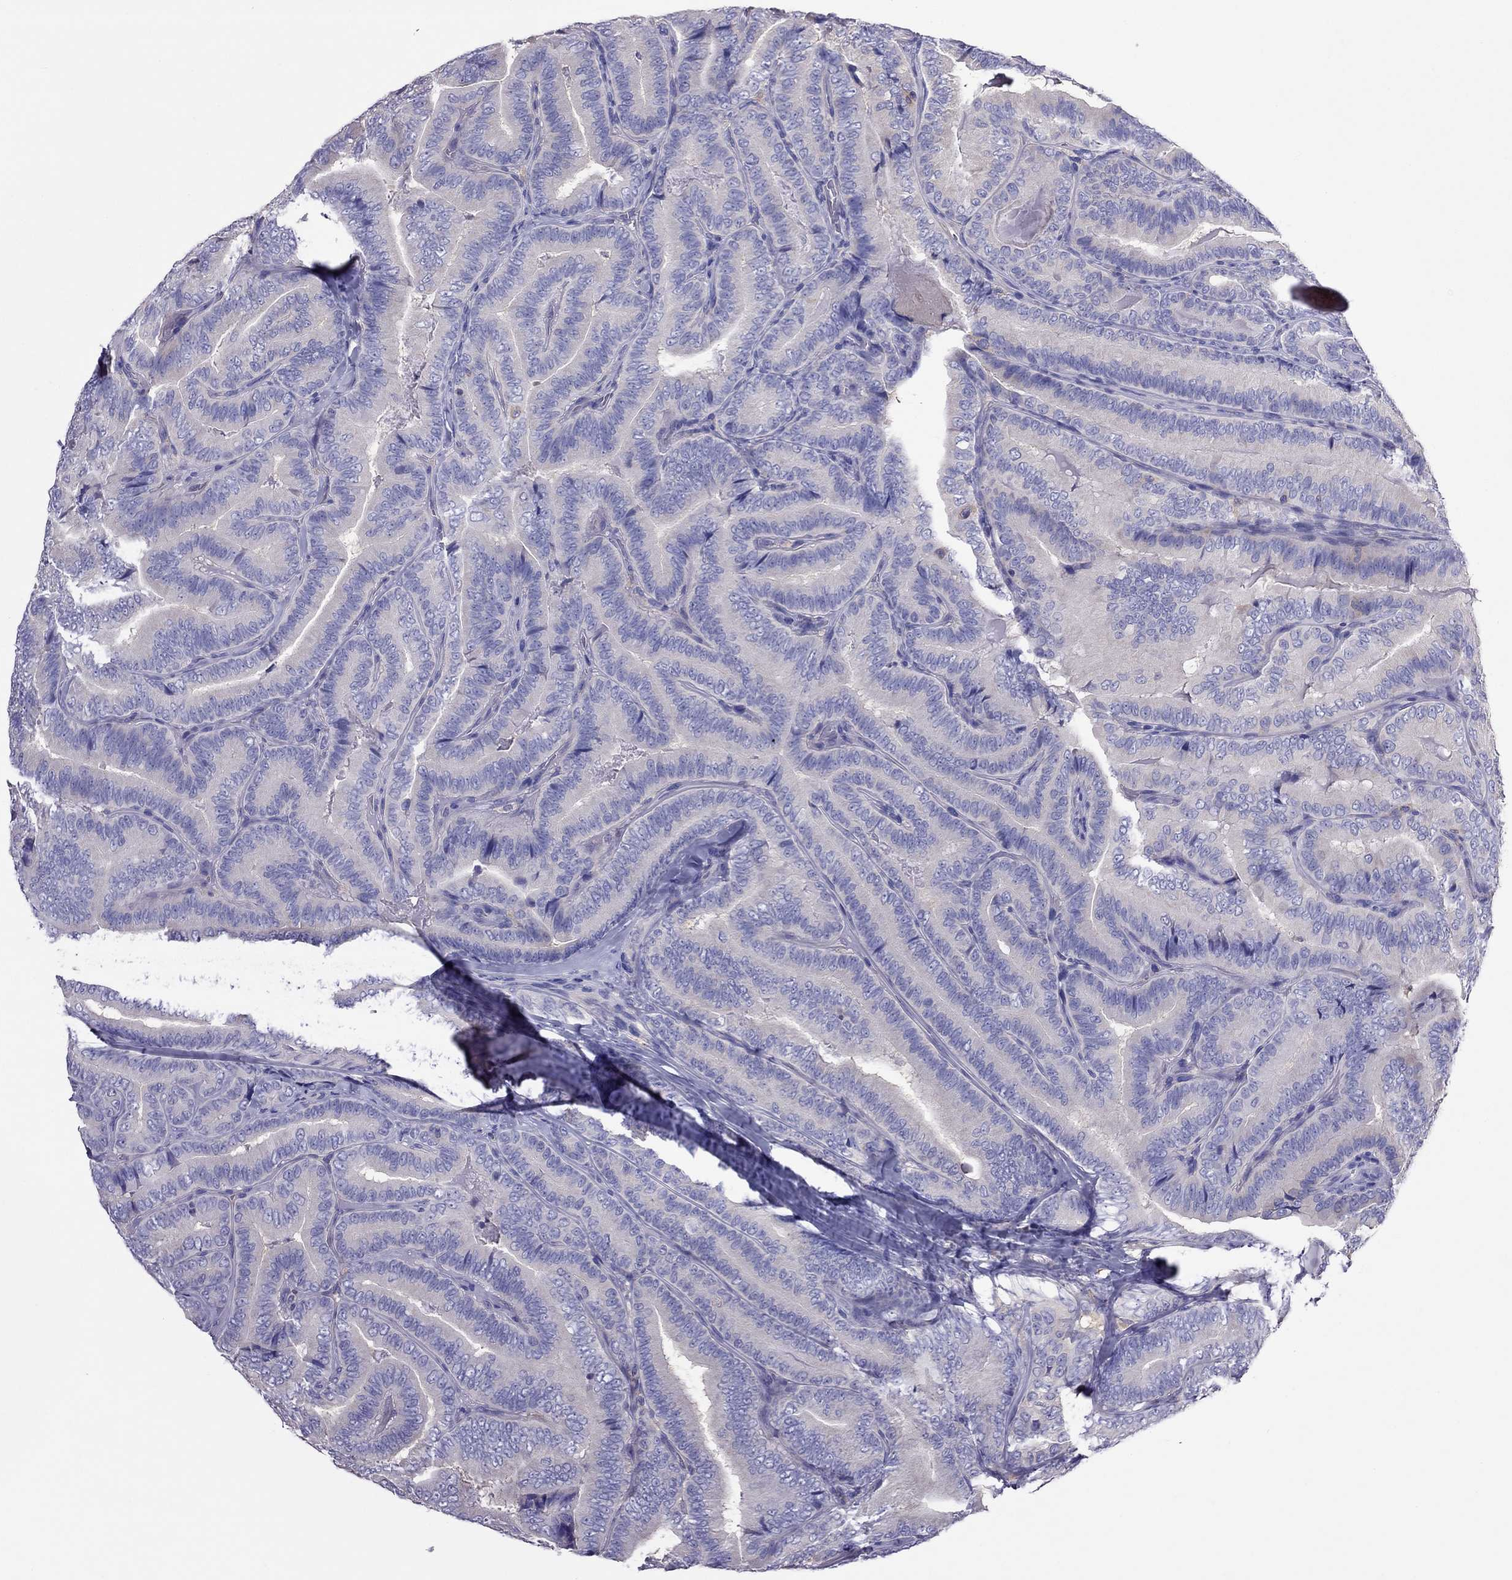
{"staining": {"intensity": "negative", "quantity": "none", "location": "none"}, "tissue": "thyroid cancer", "cell_type": "Tumor cells", "image_type": "cancer", "snomed": [{"axis": "morphology", "description": "Papillary adenocarcinoma, NOS"}, {"axis": "topography", "description": "Thyroid gland"}], "caption": "Immunohistochemistry (IHC) photomicrograph of thyroid cancer (papillary adenocarcinoma) stained for a protein (brown), which shows no positivity in tumor cells. Nuclei are stained in blue.", "gene": "TEX22", "patient": {"sex": "male", "age": 61}}